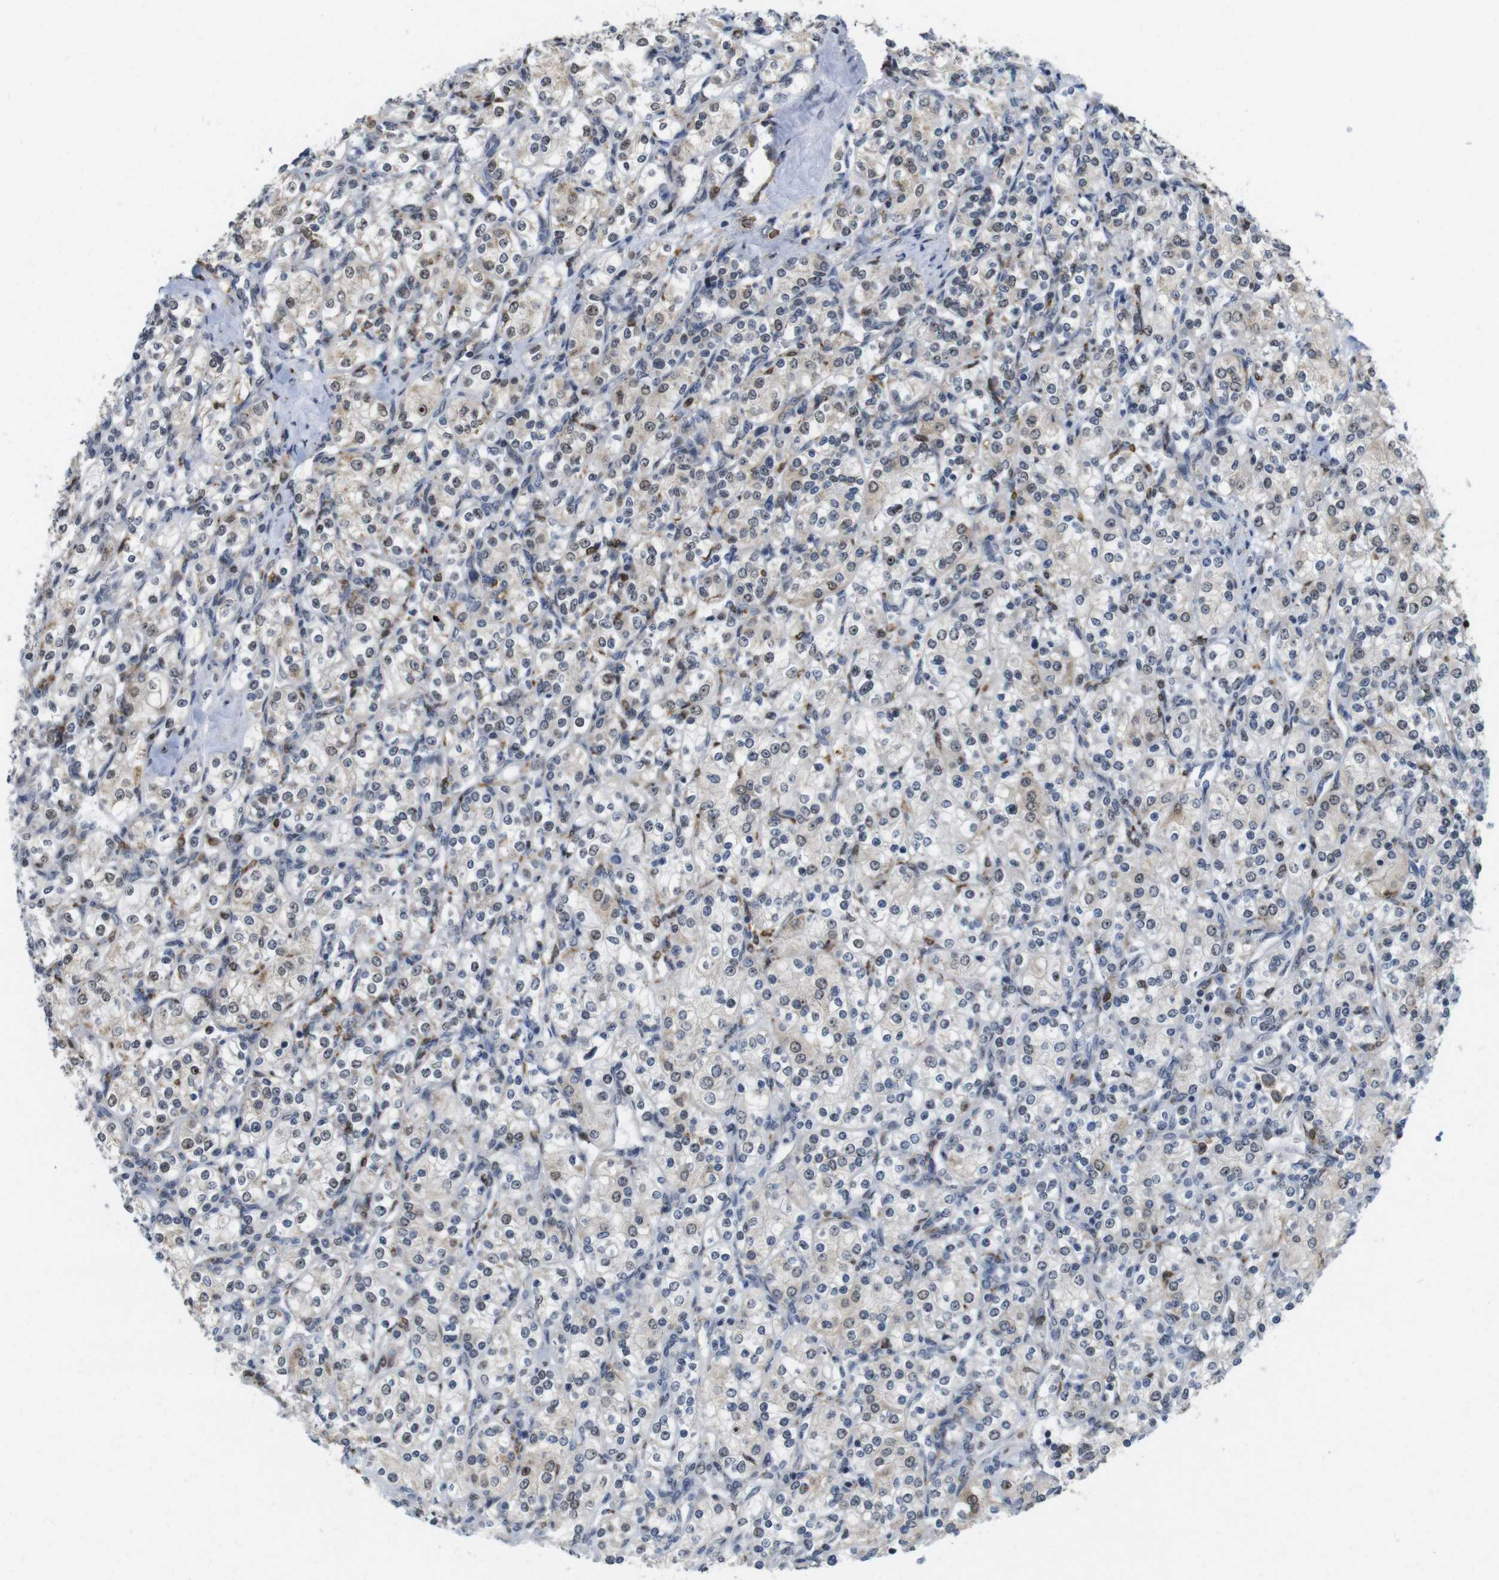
{"staining": {"intensity": "weak", "quantity": ">75%", "location": "cytoplasmic/membranous,nuclear"}, "tissue": "renal cancer", "cell_type": "Tumor cells", "image_type": "cancer", "snomed": [{"axis": "morphology", "description": "Adenocarcinoma, NOS"}, {"axis": "topography", "description": "Kidney"}], "caption": "Renal cancer (adenocarcinoma) was stained to show a protein in brown. There is low levels of weak cytoplasmic/membranous and nuclear positivity in approximately >75% of tumor cells. (DAB (3,3'-diaminobenzidine) IHC, brown staining for protein, blue staining for nuclei).", "gene": "PNMA8A", "patient": {"sex": "male", "age": 77}}